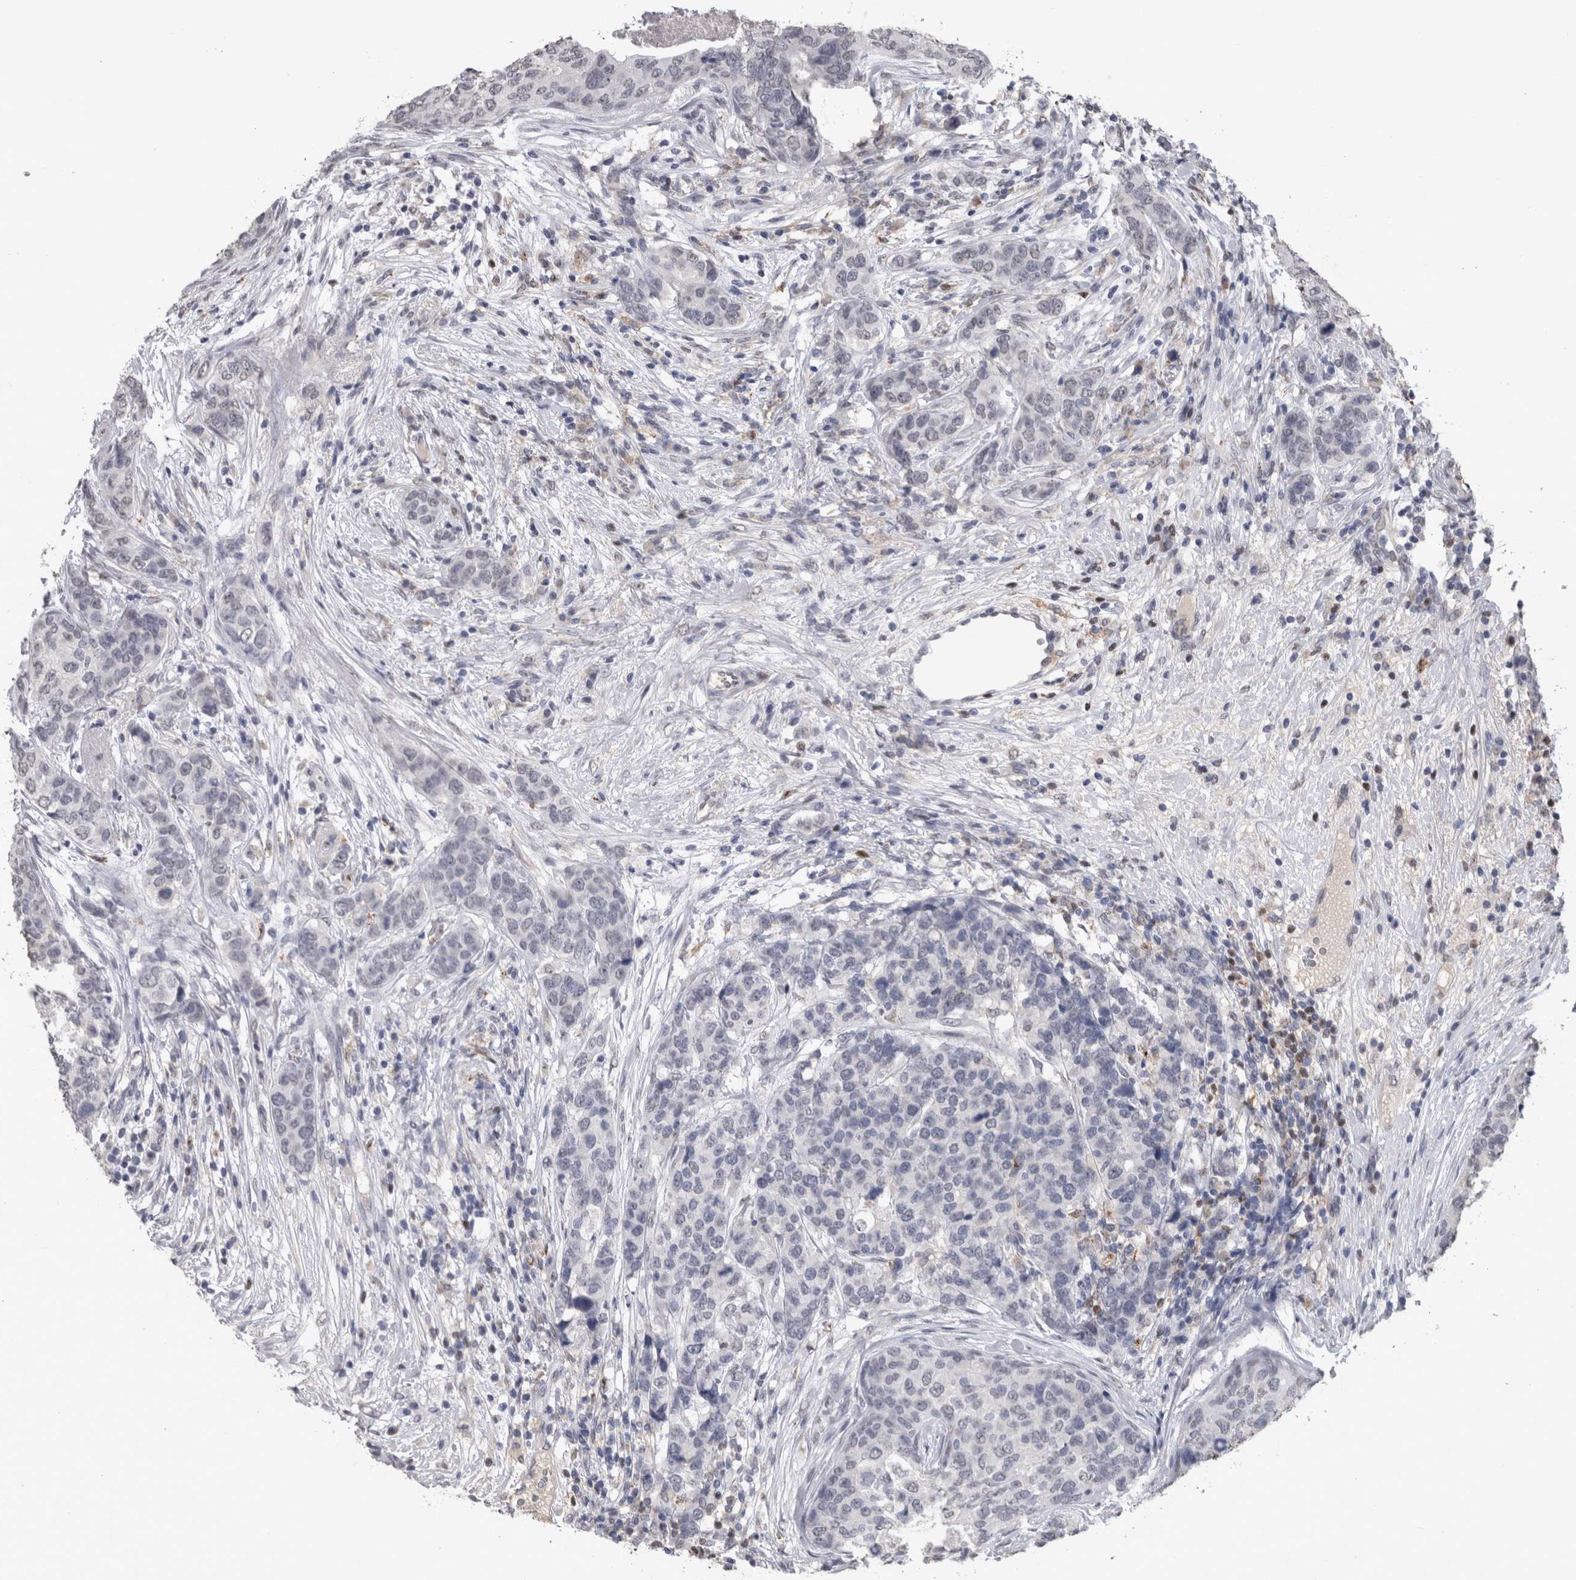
{"staining": {"intensity": "negative", "quantity": "none", "location": "none"}, "tissue": "breast cancer", "cell_type": "Tumor cells", "image_type": "cancer", "snomed": [{"axis": "morphology", "description": "Lobular carcinoma"}, {"axis": "topography", "description": "Breast"}], "caption": "There is no significant staining in tumor cells of breast cancer (lobular carcinoma).", "gene": "PAX5", "patient": {"sex": "female", "age": 59}}